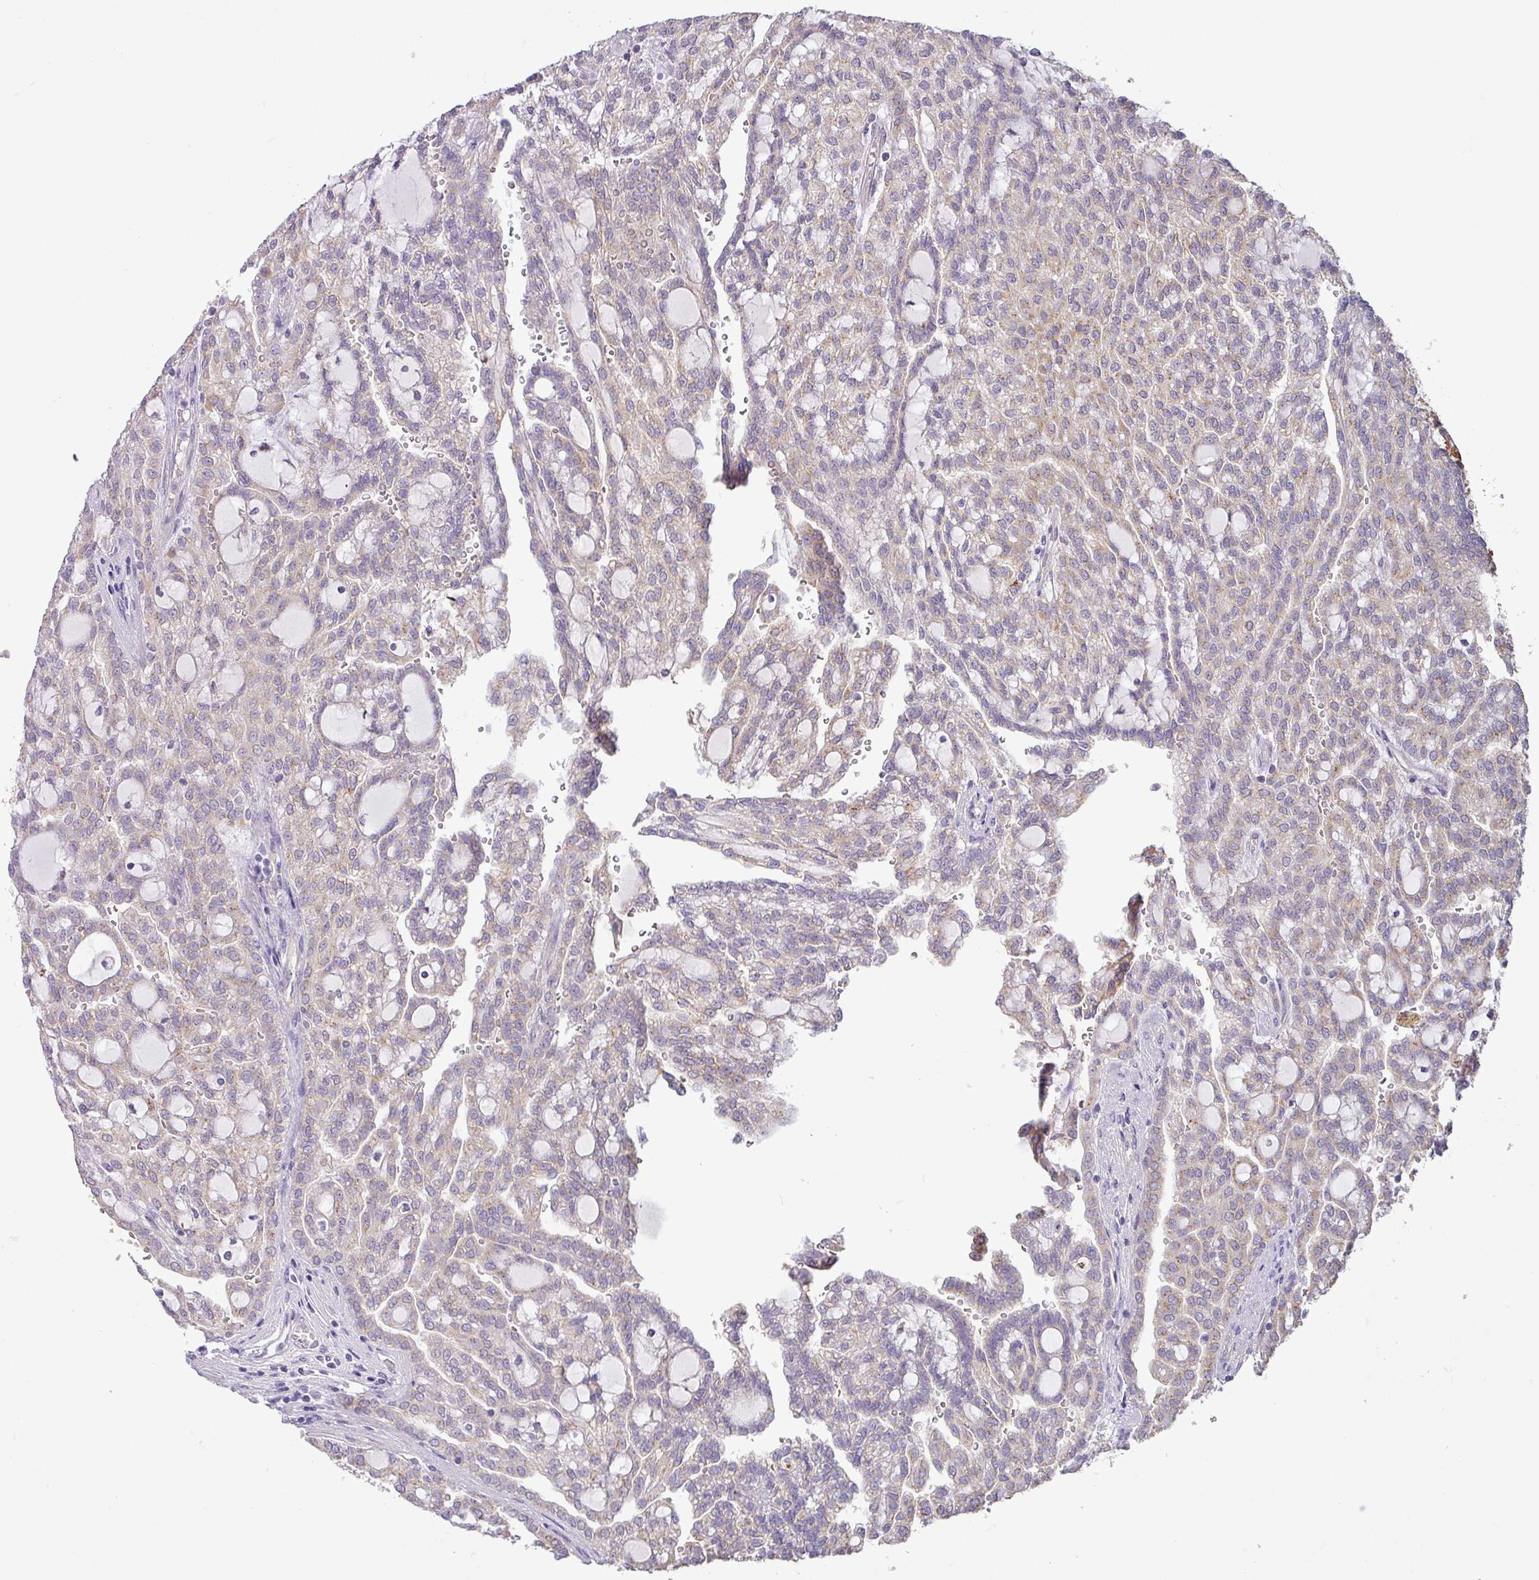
{"staining": {"intensity": "moderate", "quantity": "25%-75%", "location": "cytoplasmic/membranous"}, "tissue": "renal cancer", "cell_type": "Tumor cells", "image_type": "cancer", "snomed": [{"axis": "morphology", "description": "Adenocarcinoma, NOS"}, {"axis": "topography", "description": "Kidney"}], "caption": "Adenocarcinoma (renal) was stained to show a protein in brown. There is medium levels of moderate cytoplasmic/membranous positivity in approximately 25%-75% of tumor cells. The protein is stained brown, and the nuclei are stained in blue (DAB (3,3'-diaminobenzidine) IHC with brightfield microscopy, high magnification).", "gene": "GALNT12", "patient": {"sex": "male", "age": 63}}